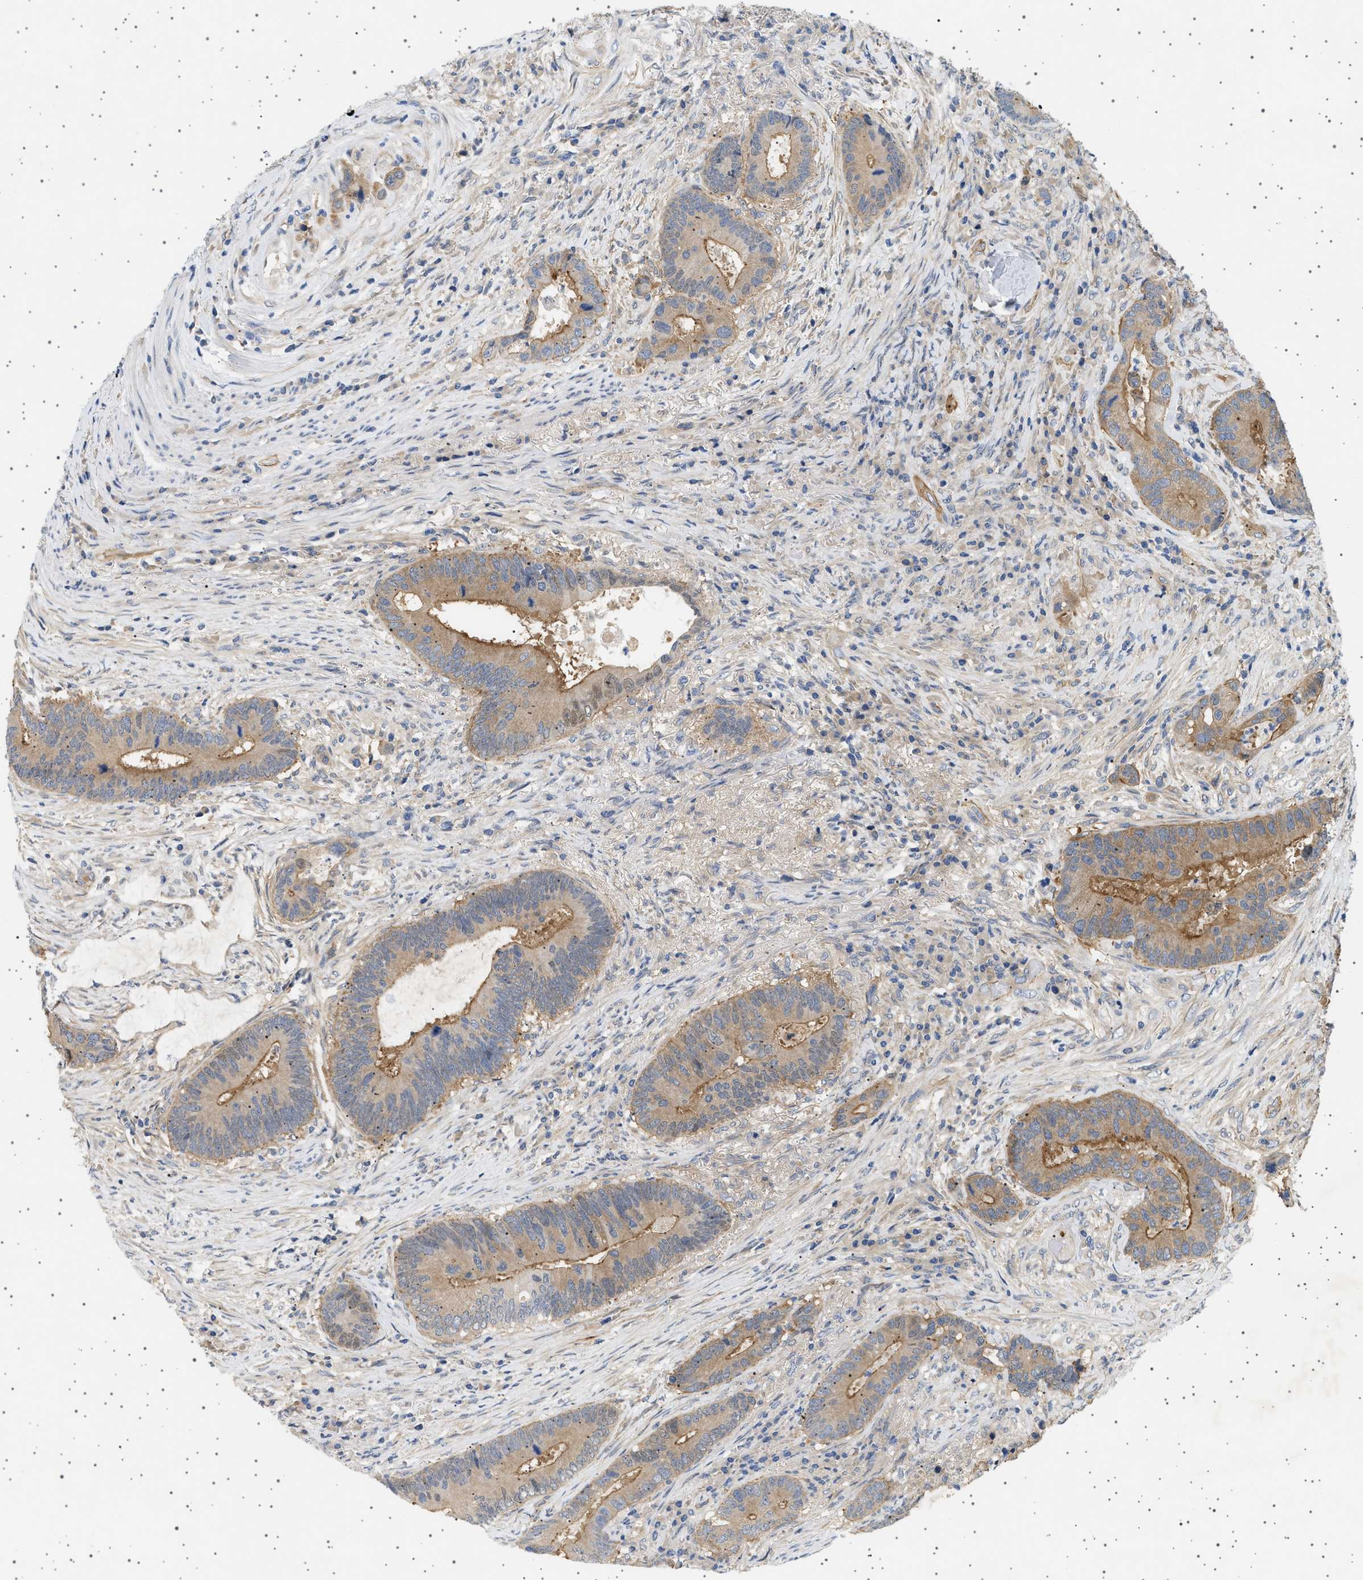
{"staining": {"intensity": "moderate", "quantity": ">75%", "location": "cytoplasmic/membranous"}, "tissue": "colorectal cancer", "cell_type": "Tumor cells", "image_type": "cancer", "snomed": [{"axis": "morphology", "description": "Adenocarcinoma, NOS"}, {"axis": "topography", "description": "Rectum"}], "caption": "Tumor cells reveal moderate cytoplasmic/membranous positivity in approximately >75% of cells in adenocarcinoma (colorectal).", "gene": "PLPP6", "patient": {"sex": "female", "age": 89}}